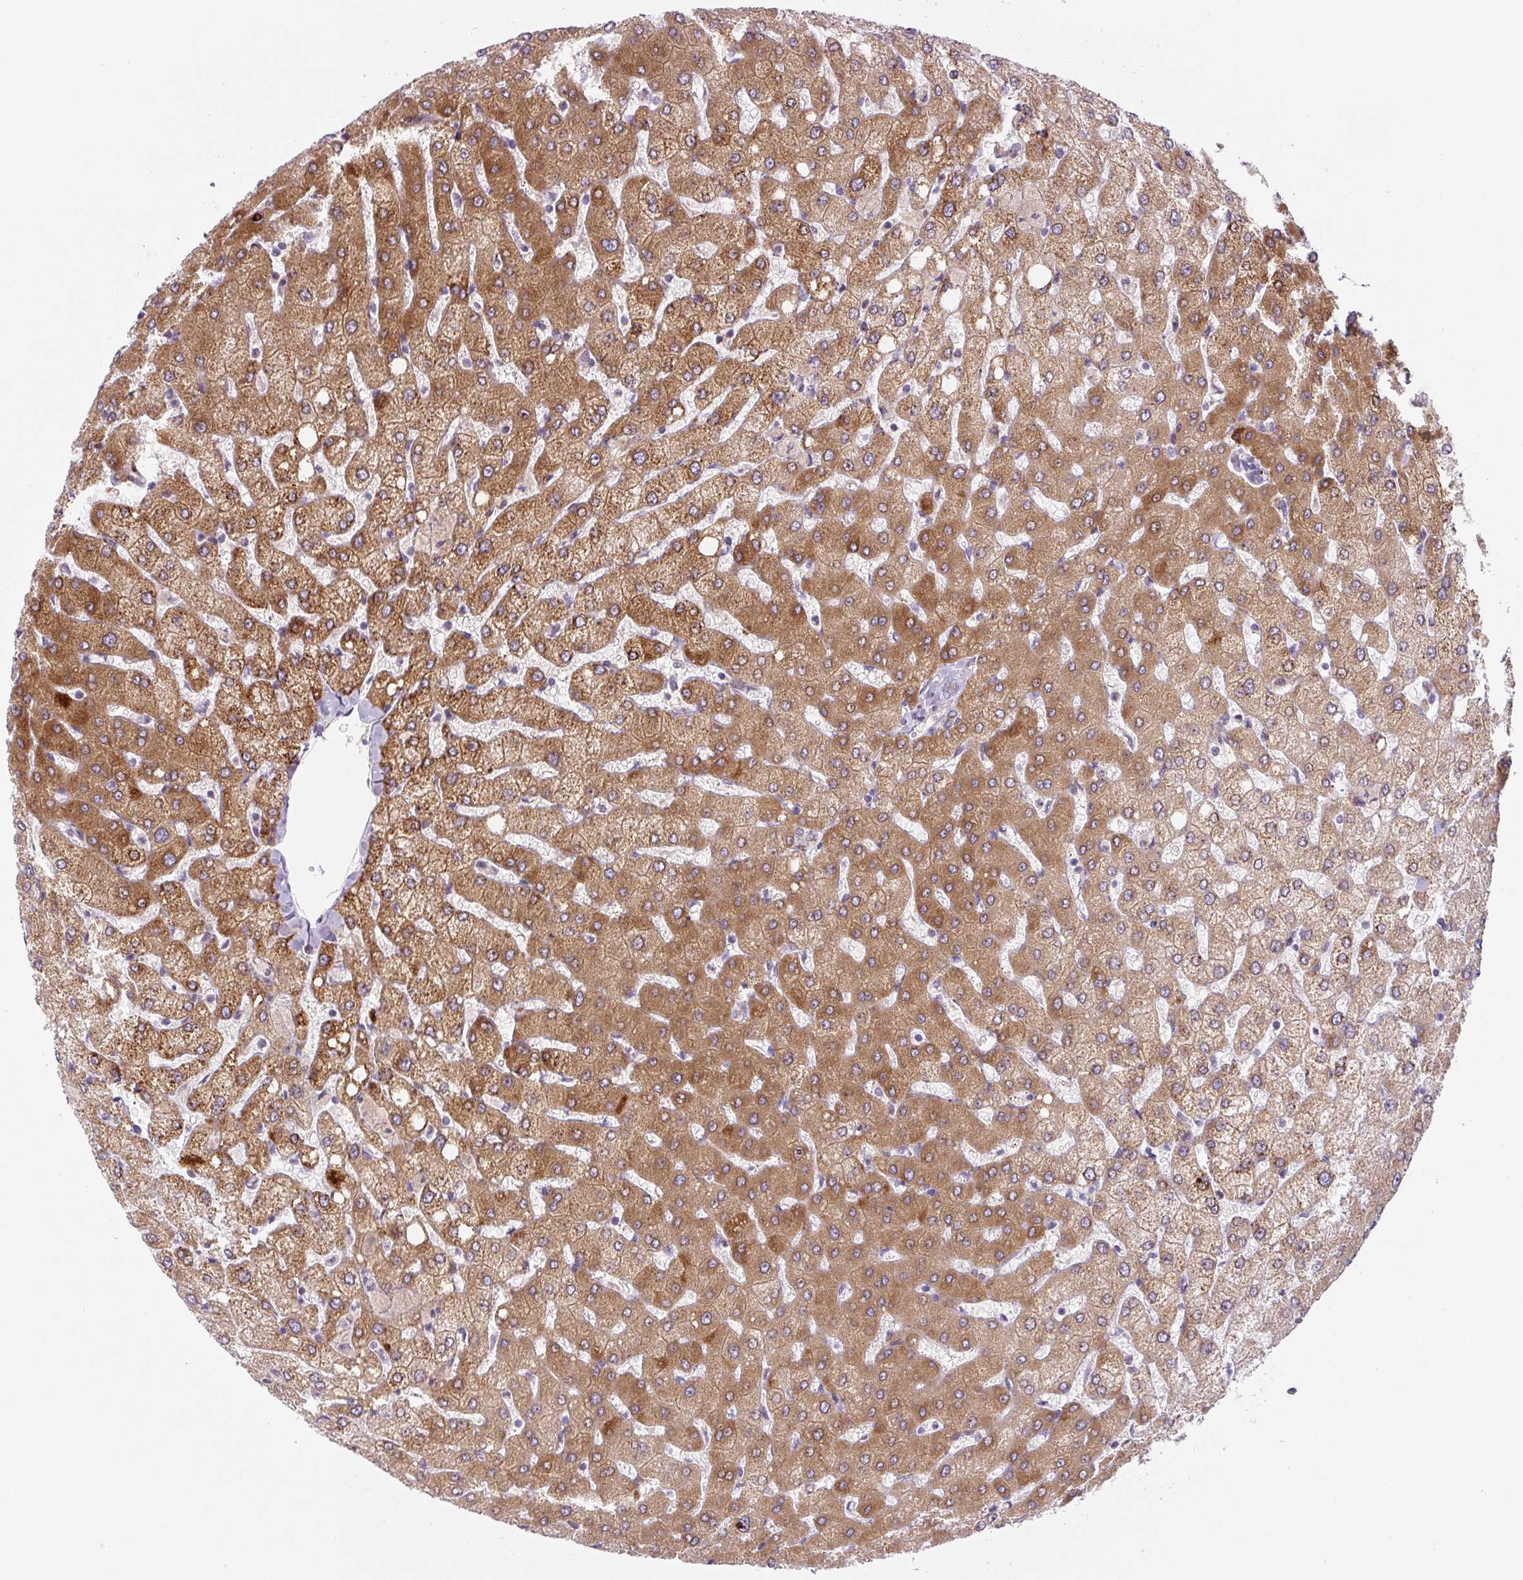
{"staining": {"intensity": "negative", "quantity": "none", "location": "none"}, "tissue": "liver", "cell_type": "Cholangiocytes", "image_type": "normal", "snomed": [{"axis": "morphology", "description": "Normal tissue, NOS"}, {"axis": "topography", "description": "Liver"}], "caption": "The micrograph demonstrates no staining of cholangiocytes in normal liver. (Brightfield microscopy of DAB immunohistochemistry (IHC) at high magnification).", "gene": "DISP3", "patient": {"sex": "female", "age": 54}}